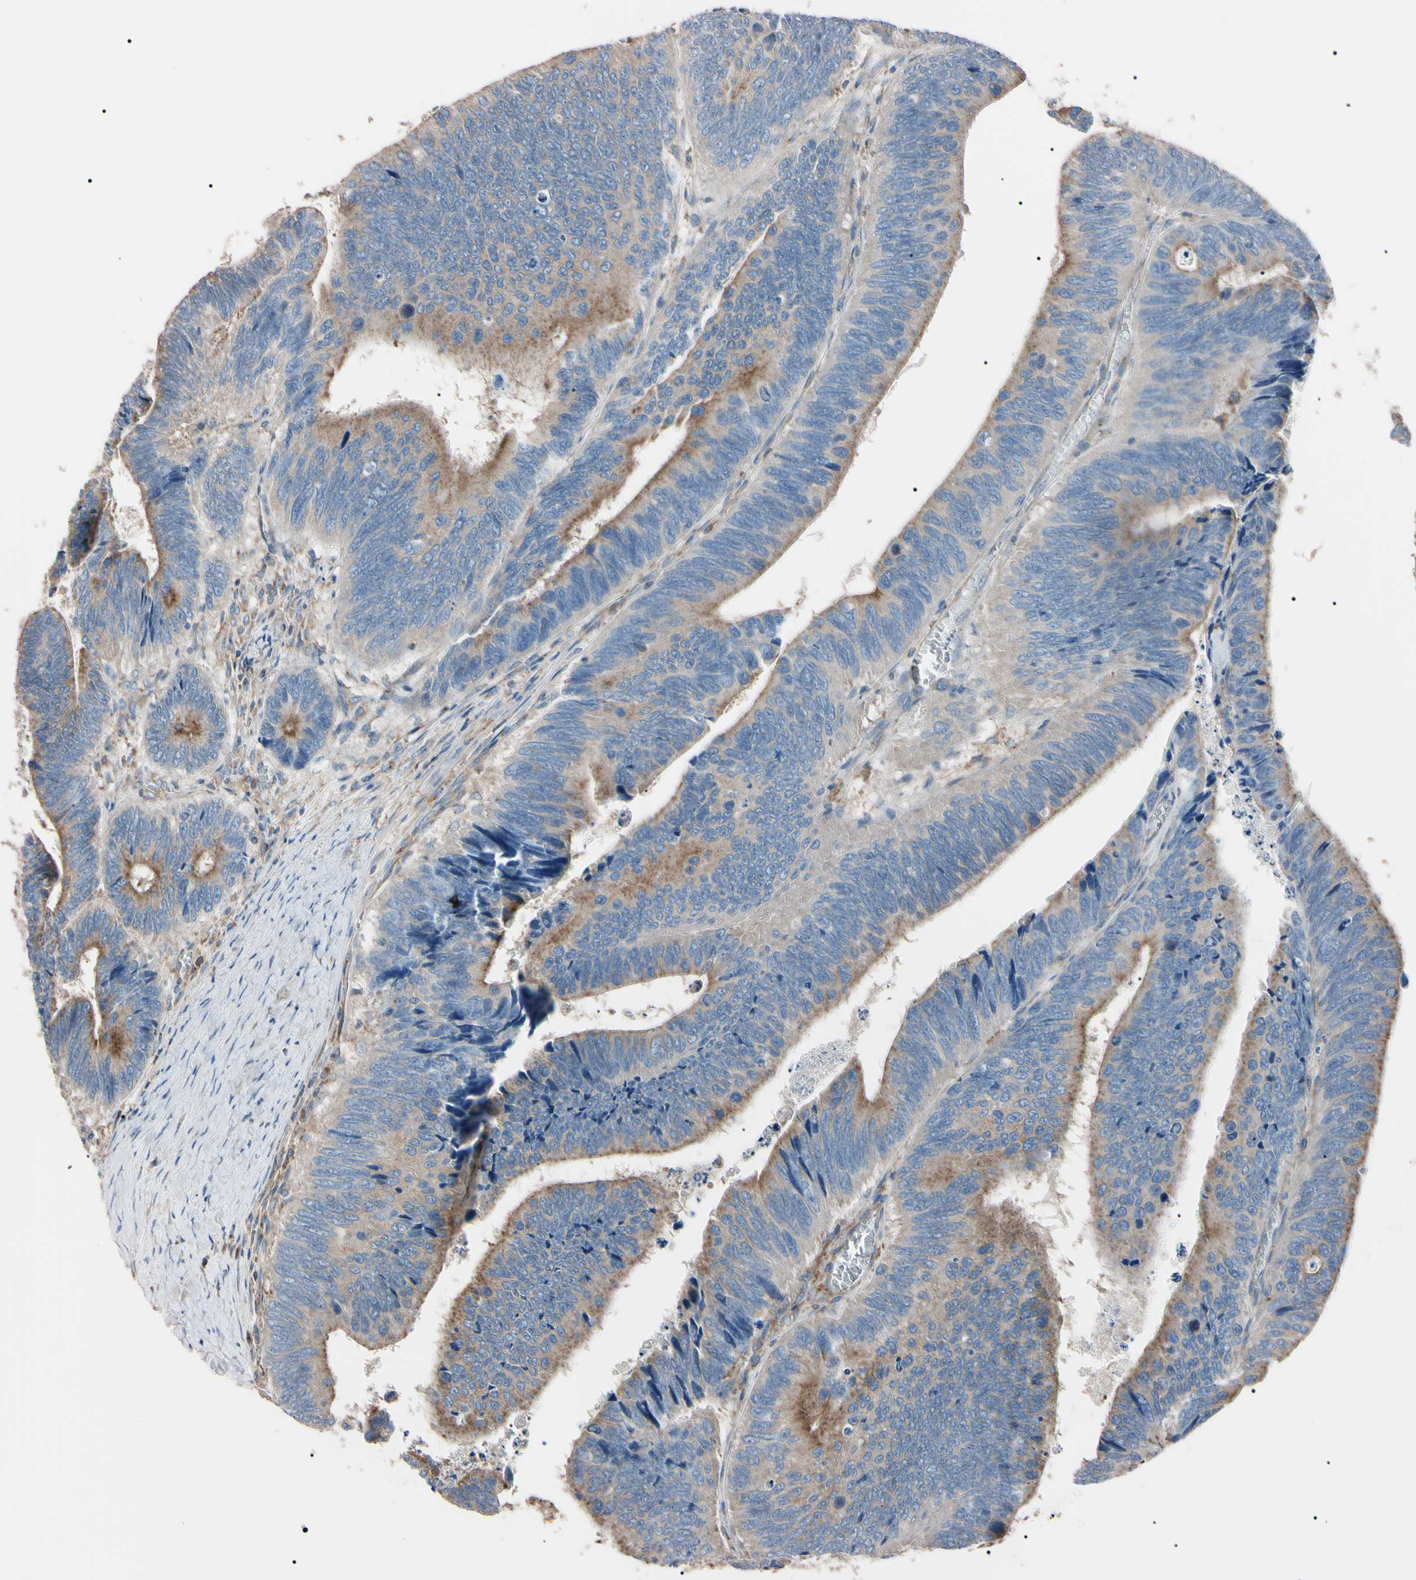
{"staining": {"intensity": "weak", "quantity": ">75%", "location": "cytoplasmic/membranous"}, "tissue": "colorectal cancer", "cell_type": "Tumor cells", "image_type": "cancer", "snomed": [{"axis": "morphology", "description": "Adenocarcinoma, NOS"}, {"axis": "topography", "description": "Colon"}], "caption": "Colorectal cancer tissue shows weak cytoplasmic/membranous positivity in approximately >75% of tumor cells Nuclei are stained in blue.", "gene": "PRKACA", "patient": {"sex": "male", "age": 72}}